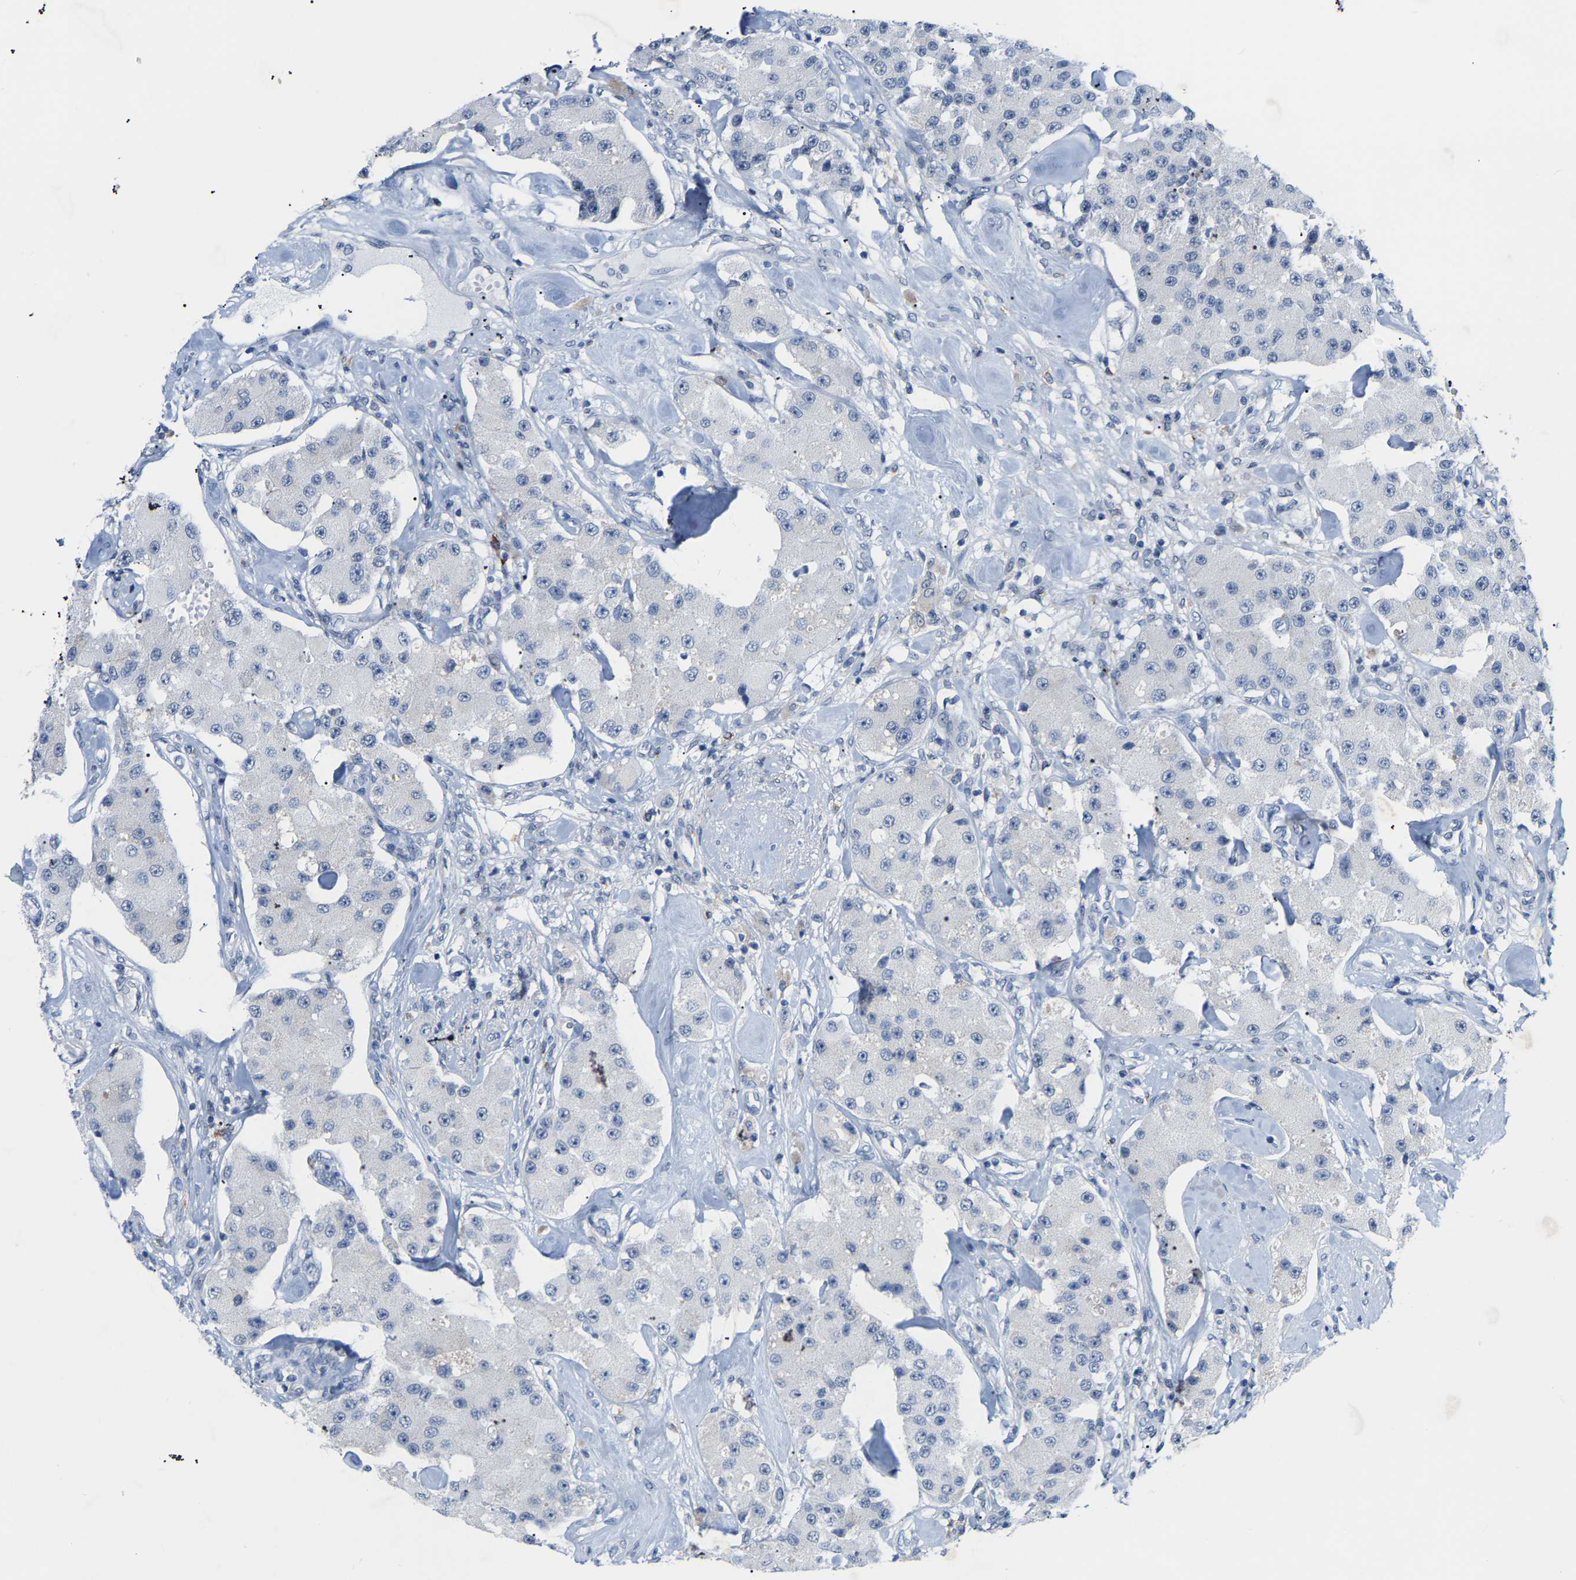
{"staining": {"intensity": "negative", "quantity": "none", "location": "none"}, "tissue": "carcinoid", "cell_type": "Tumor cells", "image_type": "cancer", "snomed": [{"axis": "morphology", "description": "Carcinoid, malignant, NOS"}, {"axis": "topography", "description": "Pancreas"}], "caption": "There is no significant expression in tumor cells of malignant carcinoid.", "gene": "ABTB2", "patient": {"sex": "male", "age": 41}}